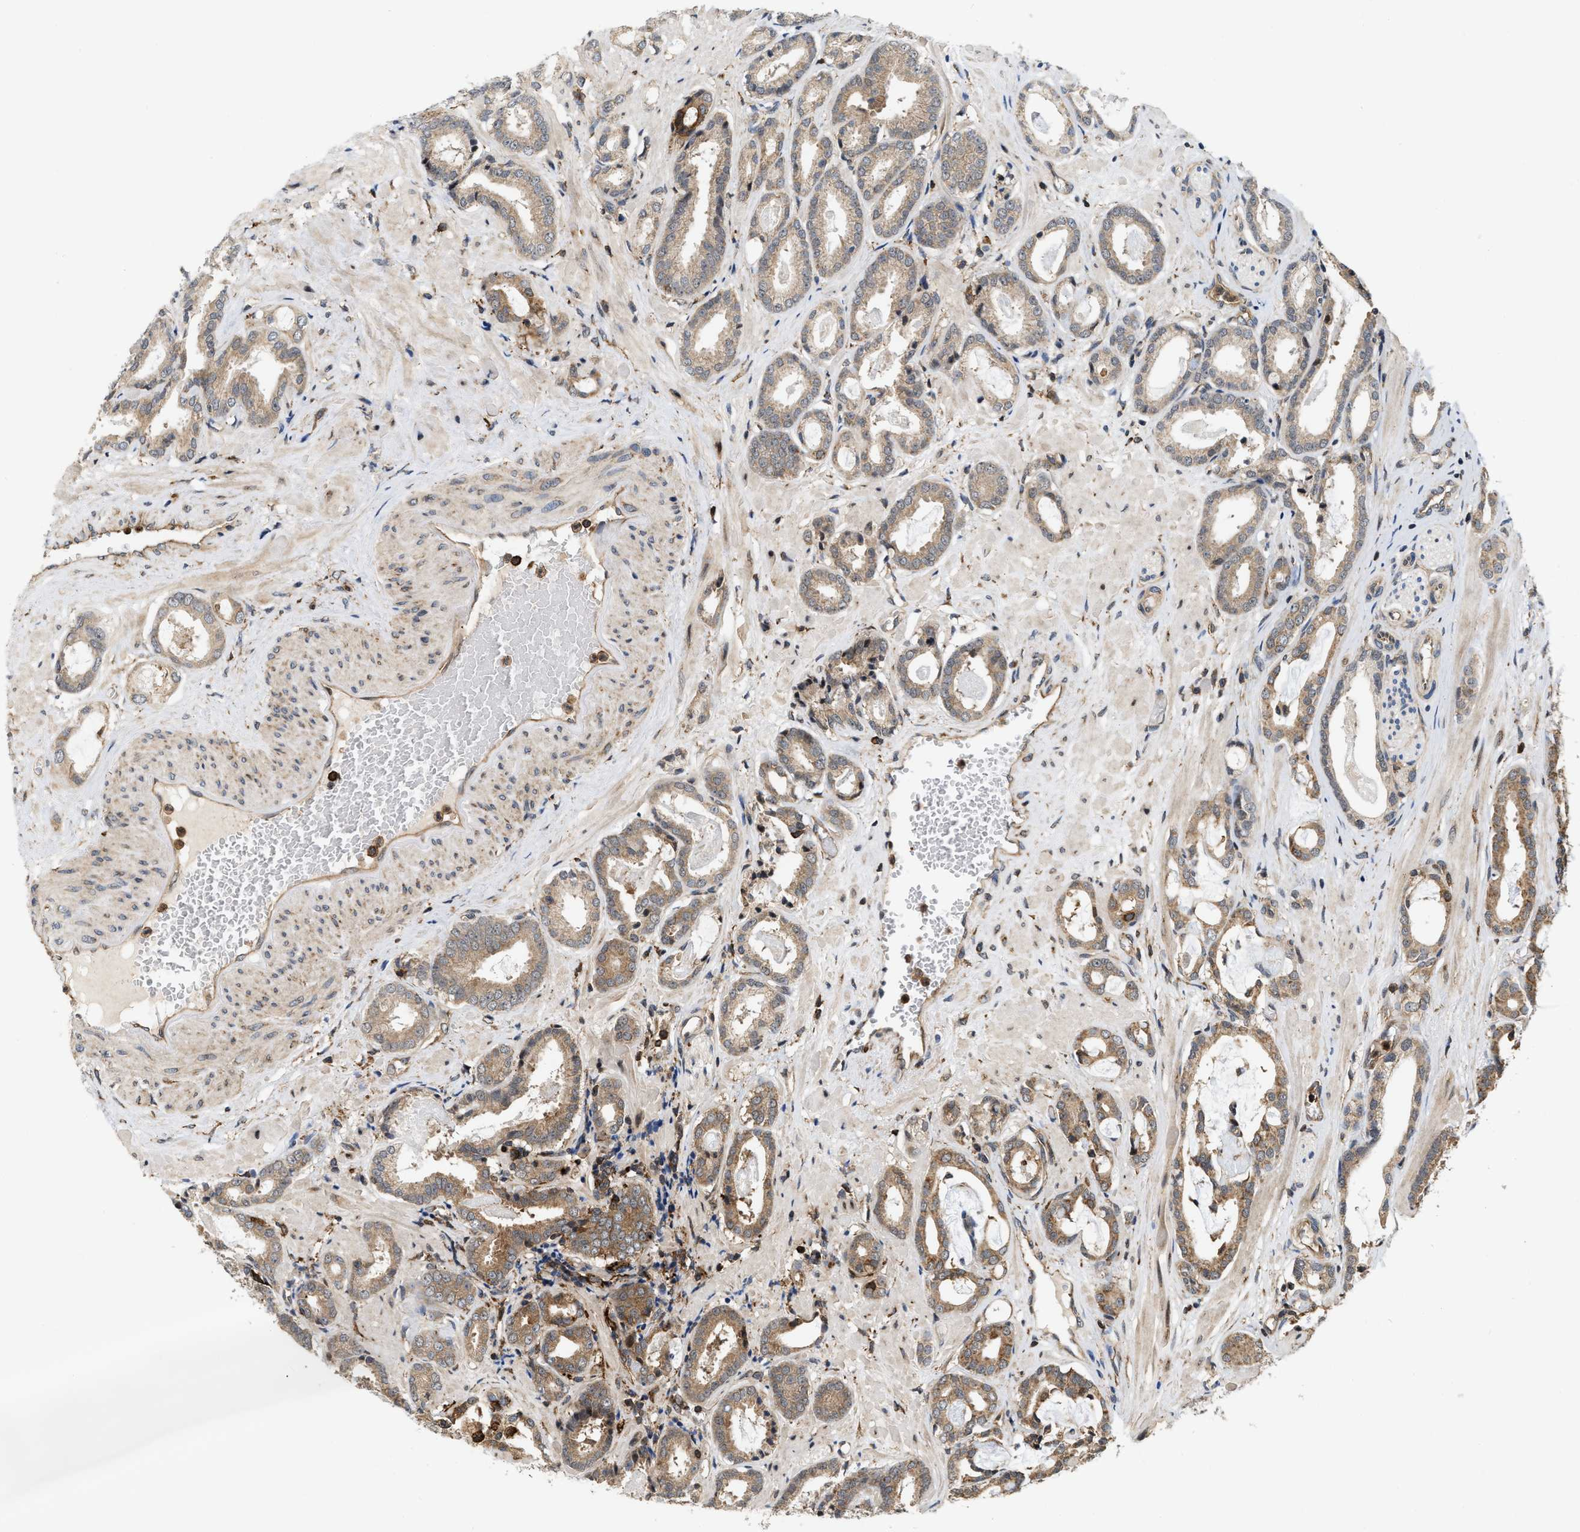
{"staining": {"intensity": "moderate", "quantity": "25%-75%", "location": "cytoplasmic/membranous"}, "tissue": "prostate cancer", "cell_type": "Tumor cells", "image_type": "cancer", "snomed": [{"axis": "morphology", "description": "Adenocarcinoma, Low grade"}, {"axis": "topography", "description": "Prostate"}], "caption": "Immunohistochemical staining of prostate cancer reveals medium levels of moderate cytoplasmic/membranous expression in about 25%-75% of tumor cells.", "gene": "IQCE", "patient": {"sex": "male", "age": 53}}